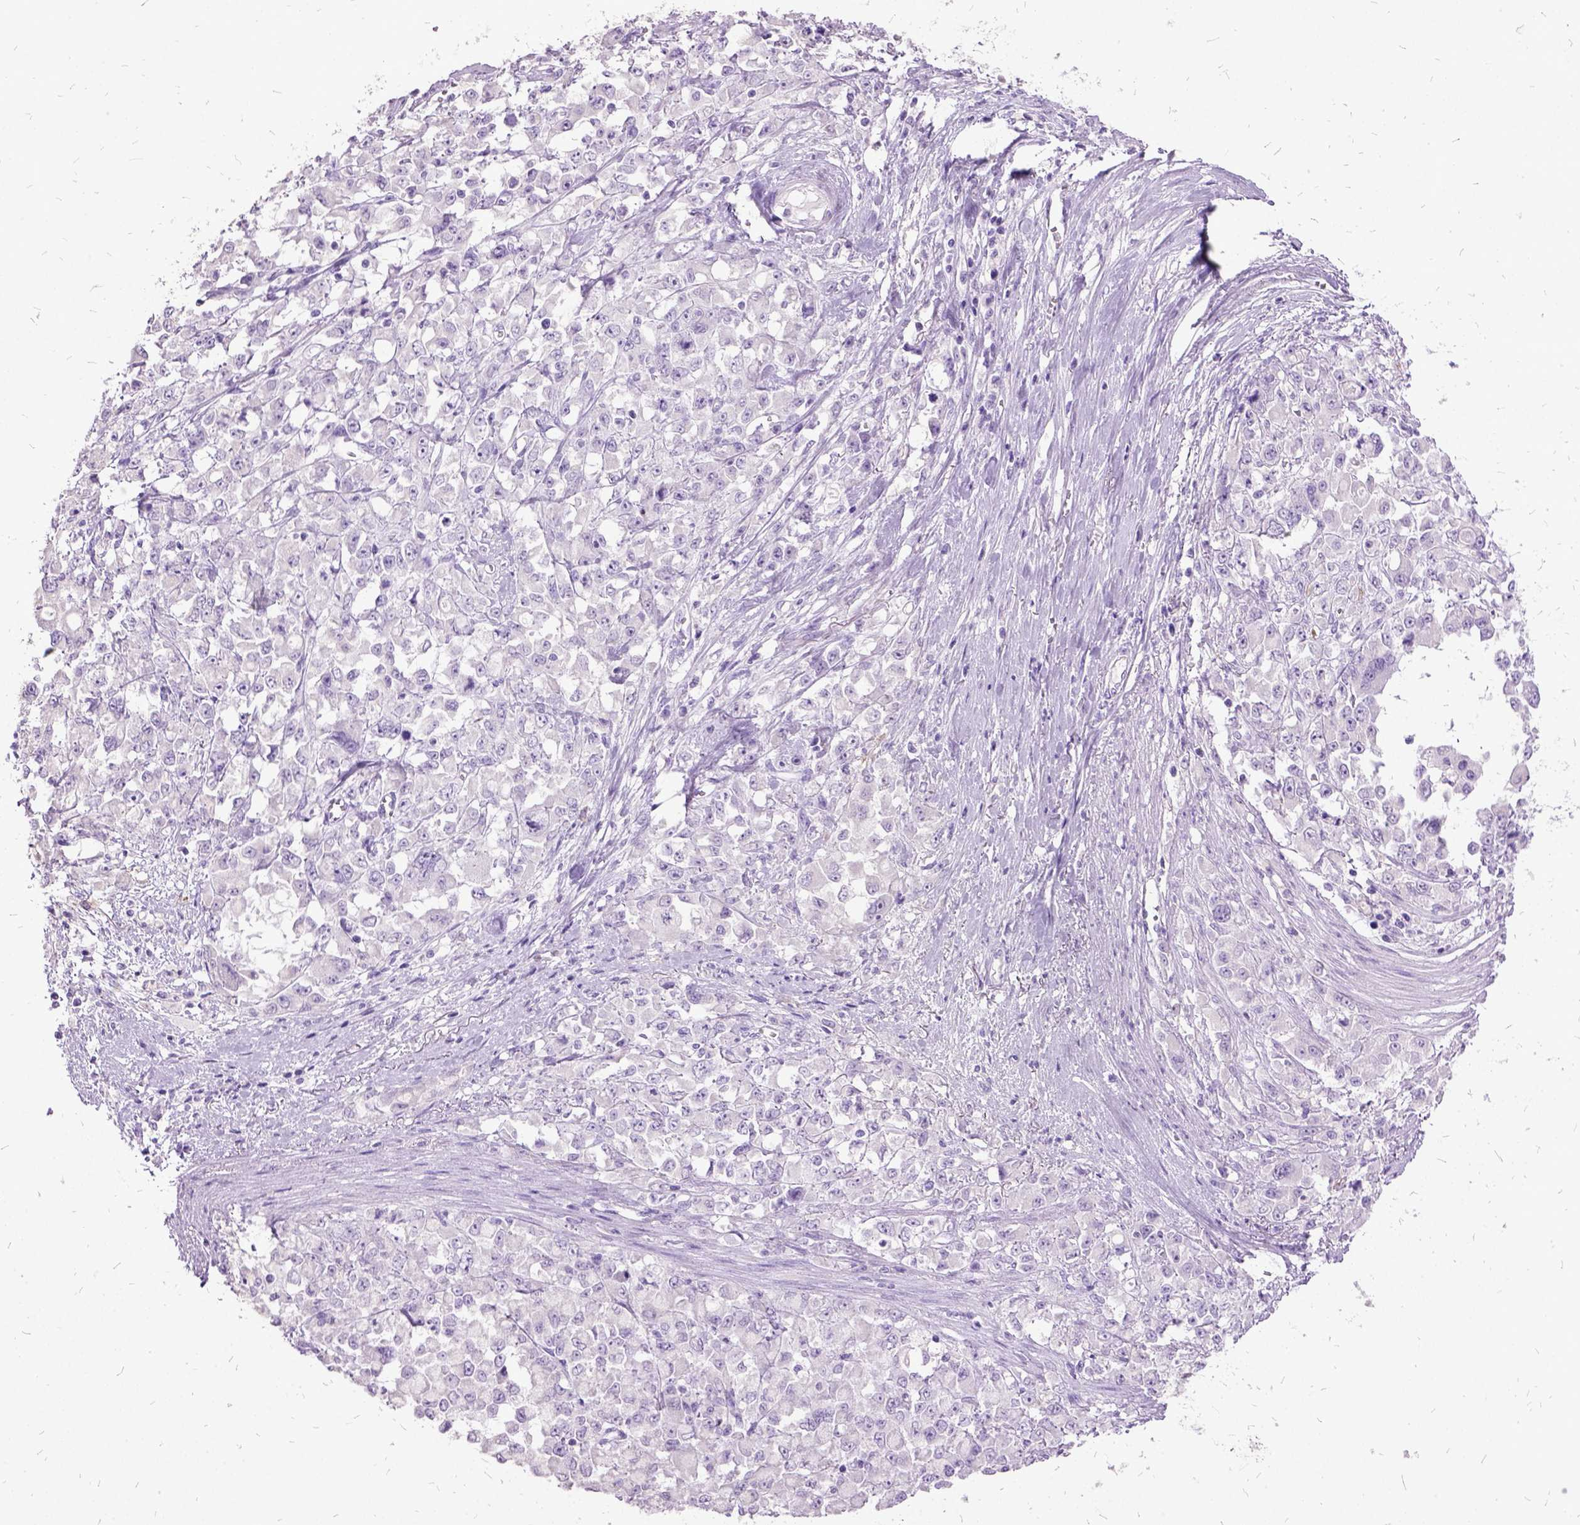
{"staining": {"intensity": "negative", "quantity": "none", "location": "none"}, "tissue": "stomach cancer", "cell_type": "Tumor cells", "image_type": "cancer", "snomed": [{"axis": "morphology", "description": "Adenocarcinoma, NOS"}, {"axis": "topography", "description": "Stomach"}], "caption": "The histopathology image reveals no significant expression in tumor cells of stomach cancer (adenocarcinoma).", "gene": "MME", "patient": {"sex": "female", "age": 76}}